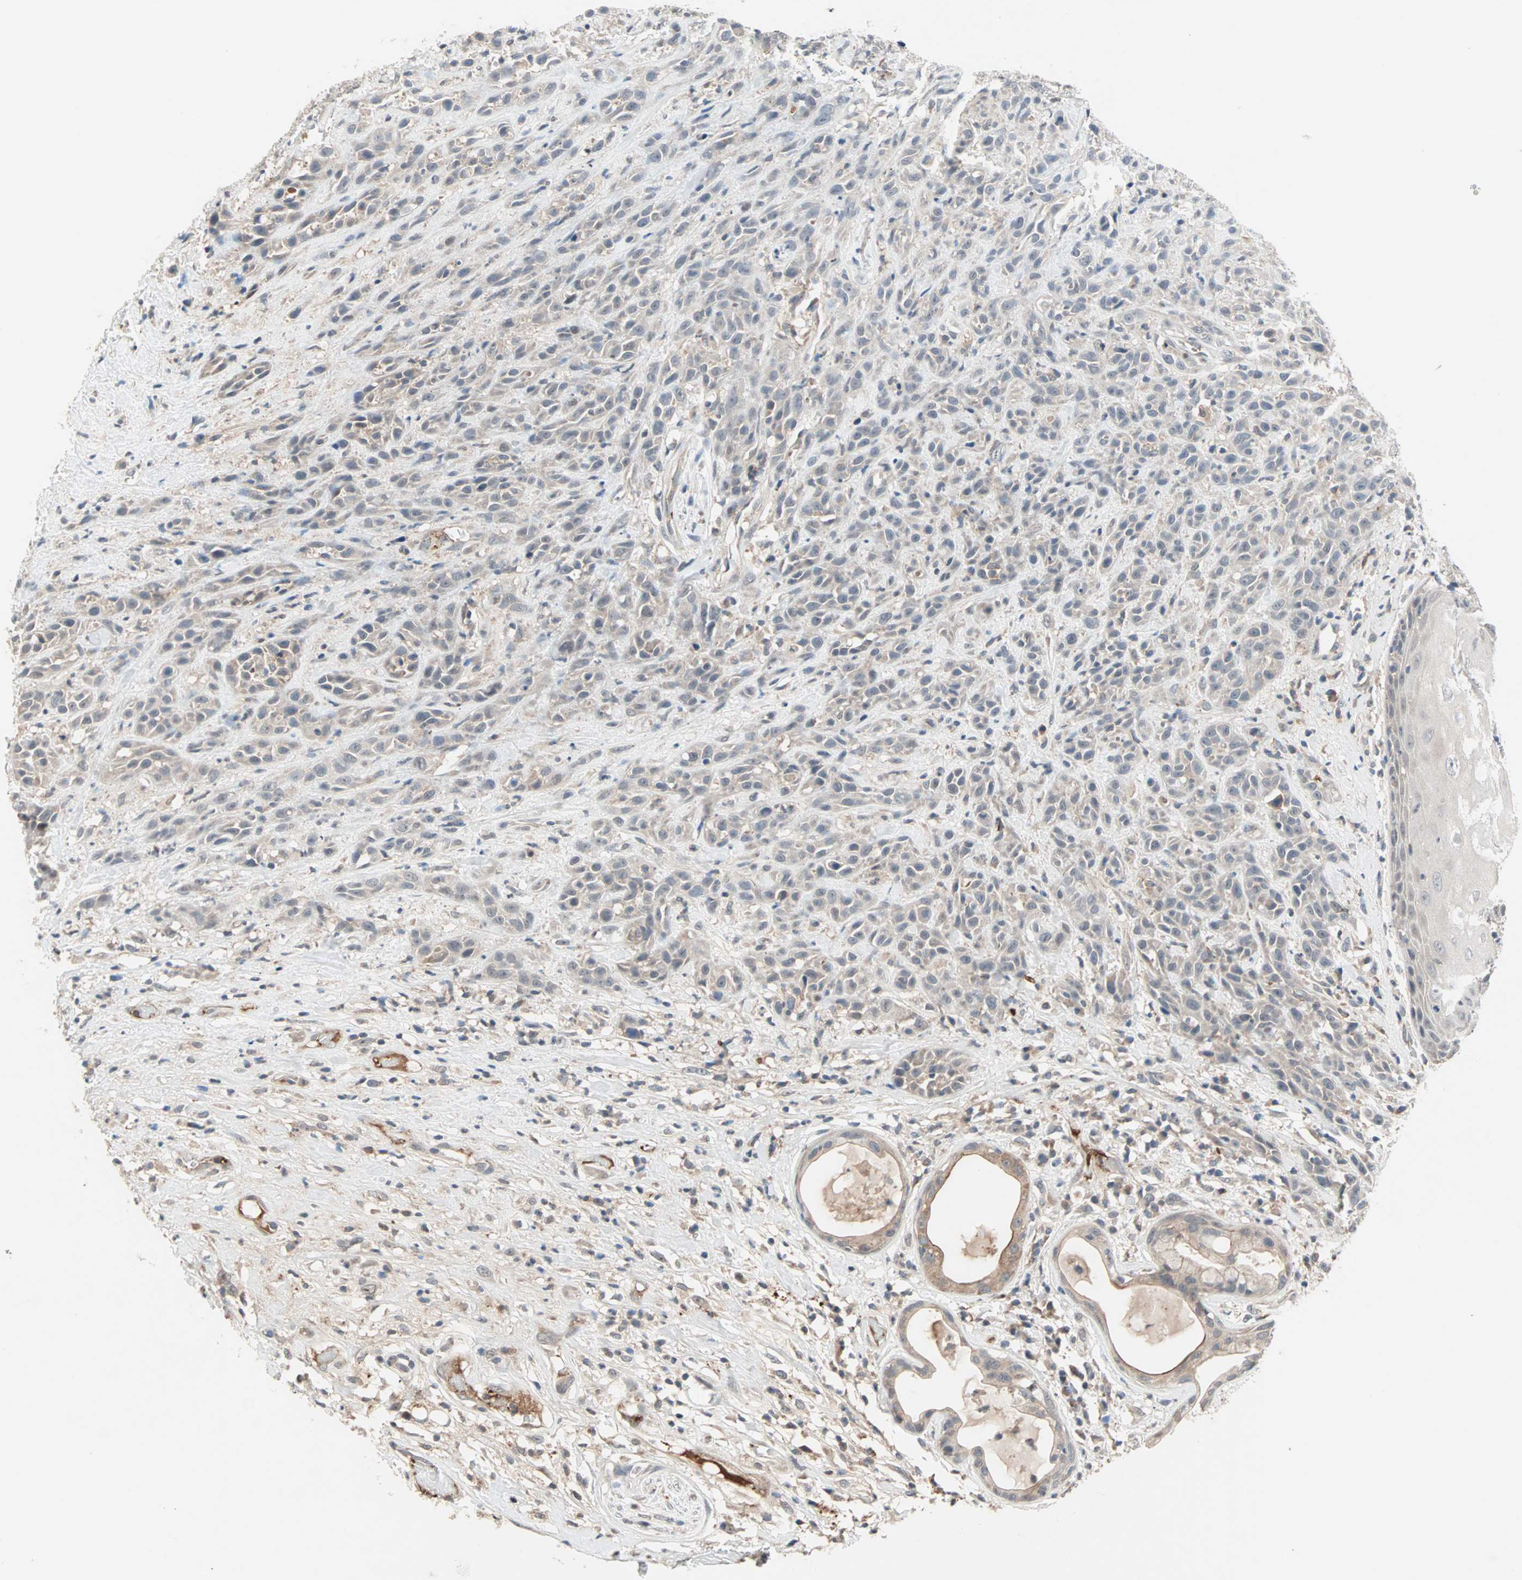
{"staining": {"intensity": "weak", "quantity": "25%-75%", "location": "cytoplasmic/membranous"}, "tissue": "head and neck cancer", "cell_type": "Tumor cells", "image_type": "cancer", "snomed": [{"axis": "morphology", "description": "Normal tissue, NOS"}, {"axis": "morphology", "description": "Squamous cell carcinoma, NOS"}, {"axis": "topography", "description": "Cartilage tissue"}, {"axis": "topography", "description": "Head-Neck"}], "caption": "A brown stain shows weak cytoplasmic/membranous staining of a protein in squamous cell carcinoma (head and neck) tumor cells.", "gene": "PROS1", "patient": {"sex": "male", "age": 62}}